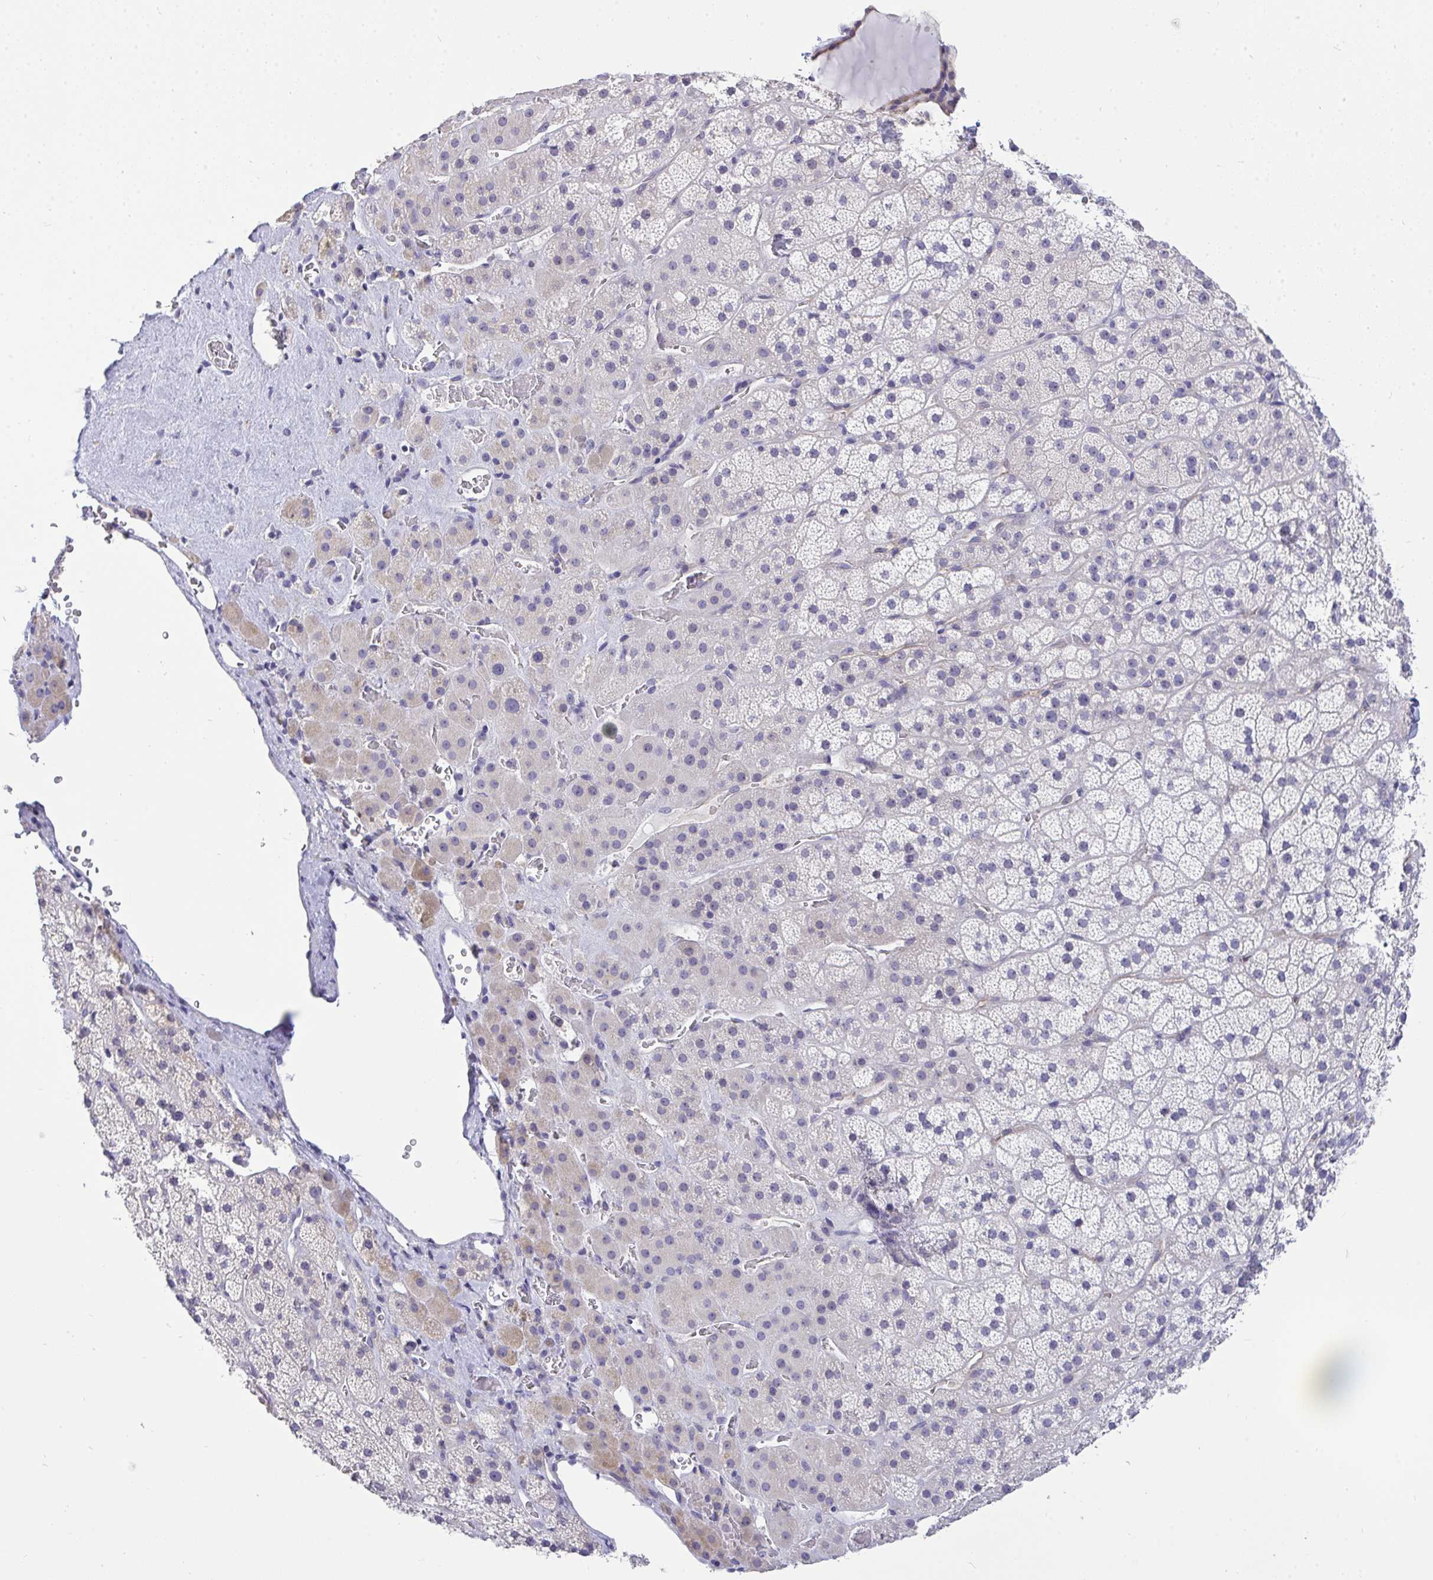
{"staining": {"intensity": "weak", "quantity": "<25%", "location": "cytoplasmic/membranous"}, "tissue": "adrenal gland", "cell_type": "Glandular cells", "image_type": "normal", "snomed": [{"axis": "morphology", "description": "Normal tissue, NOS"}, {"axis": "topography", "description": "Adrenal gland"}], "caption": "This is a histopathology image of immunohistochemistry (IHC) staining of unremarkable adrenal gland, which shows no positivity in glandular cells.", "gene": "VGLL3", "patient": {"sex": "male", "age": 57}}